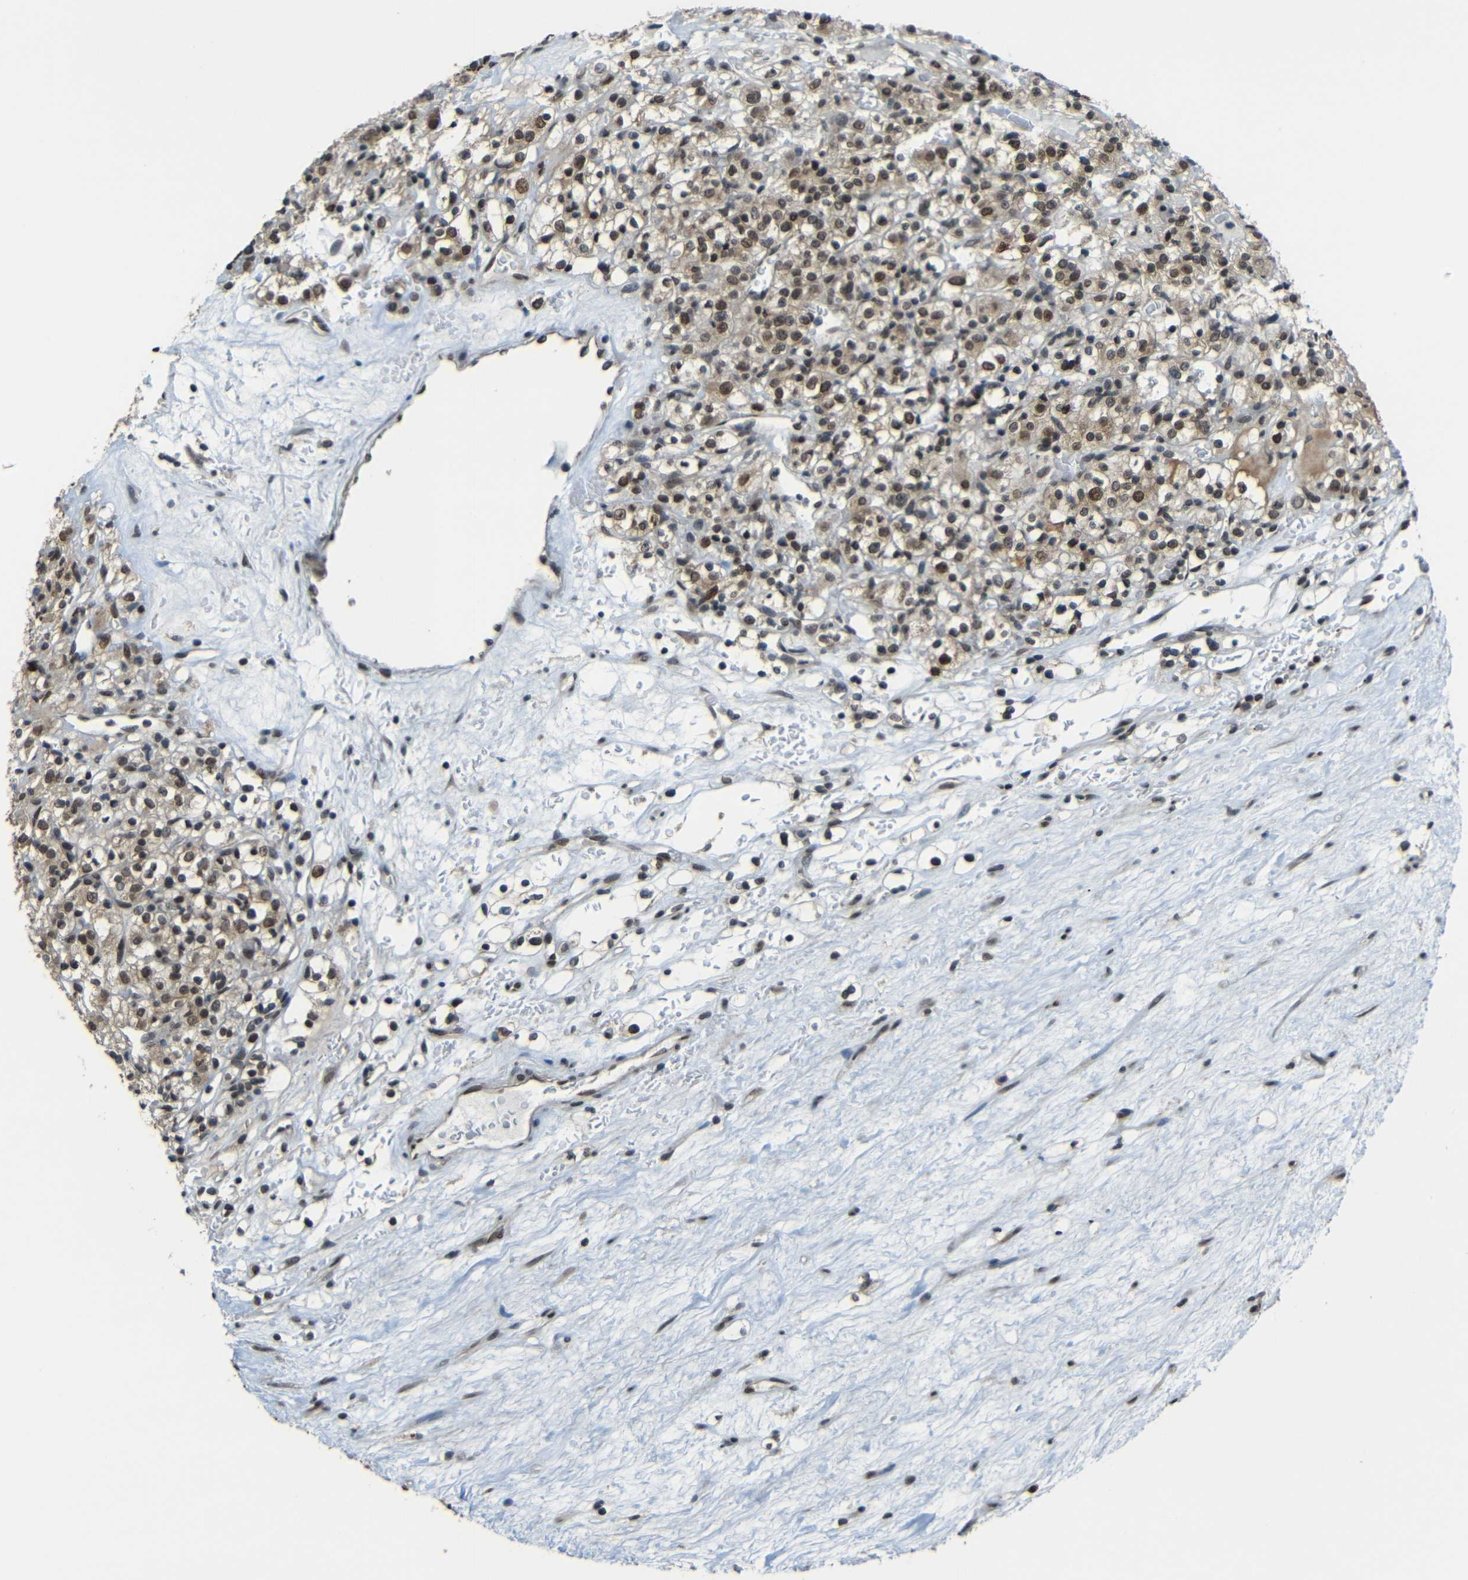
{"staining": {"intensity": "moderate", "quantity": ">75%", "location": "cytoplasmic/membranous,nuclear"}, "tissue": "renal cancer", "cell_type": "Tumor cells", "image_type": "cancer", "snomed": [{"axis": "morphology", "description": "Normal tissue, NOS"}, {"axis": "morphology", "description": "Adenocarcinoma, NOS"}, {"axis": "topography", "description": "Kidney"}], "caption": "Human renal cancer stained for a protein (brown) demonstrates moderate cytoplasmic/membranous and nuclear positive positivity in about >75% of tumor cells.", "gene": "PSIP1", "patient": {"sex": "female", "age": 72}}